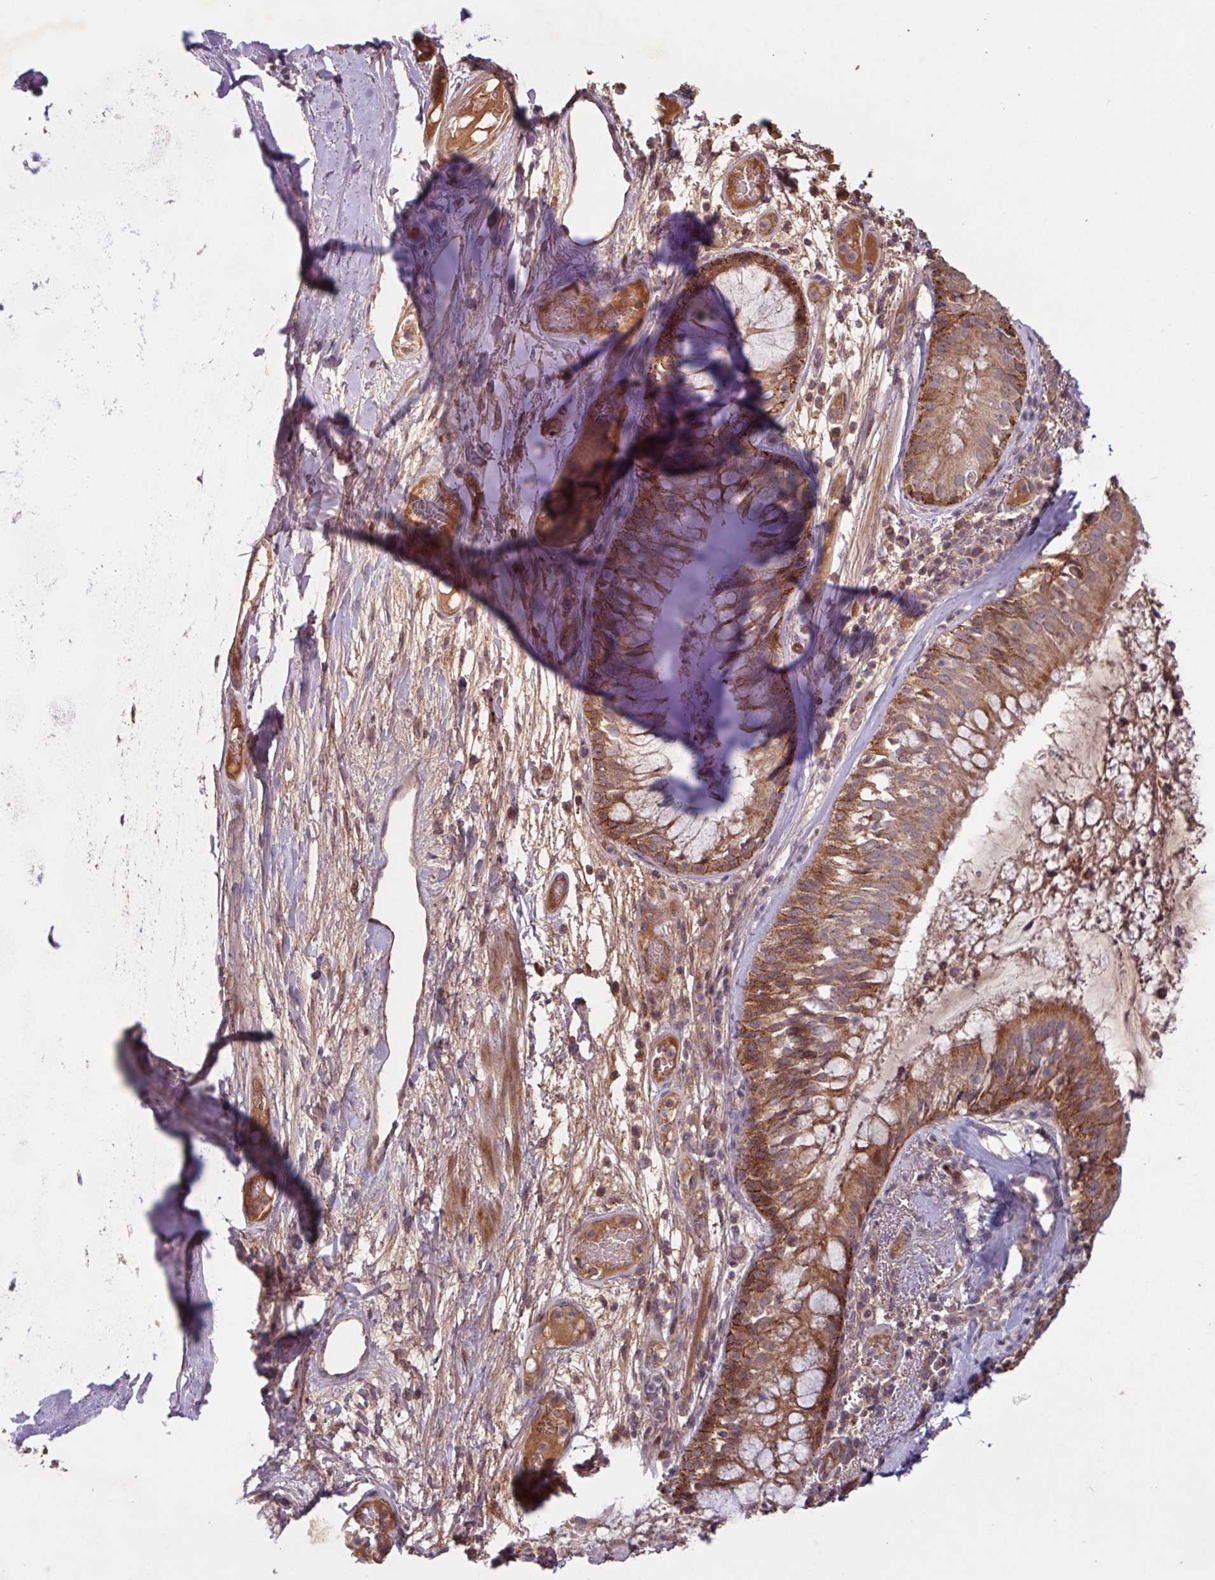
{"staining": {"intensity": "strong", "quantity": ">75%", "location": "cytoplasmic/membranous"}, "tissue": "bronchus", "cell_type": "Respiratory epithelial cells", "image_type": "normal", "snomed": [{"axis": "morphology", "description": "Normal tissue, NOS"}, {"axis": "topography", "description": "Cartilage tissue"}, {"axis": "topography", "description": "Bronchus"}], "caption": "Human bronchus stained with a brown dye displays strong cytoplasmic/membranous positive staining in approximately >75% of respiratory epithelial cells.", "gene": "TMEM88", "patient": {"sex": "male", "age": 63}}